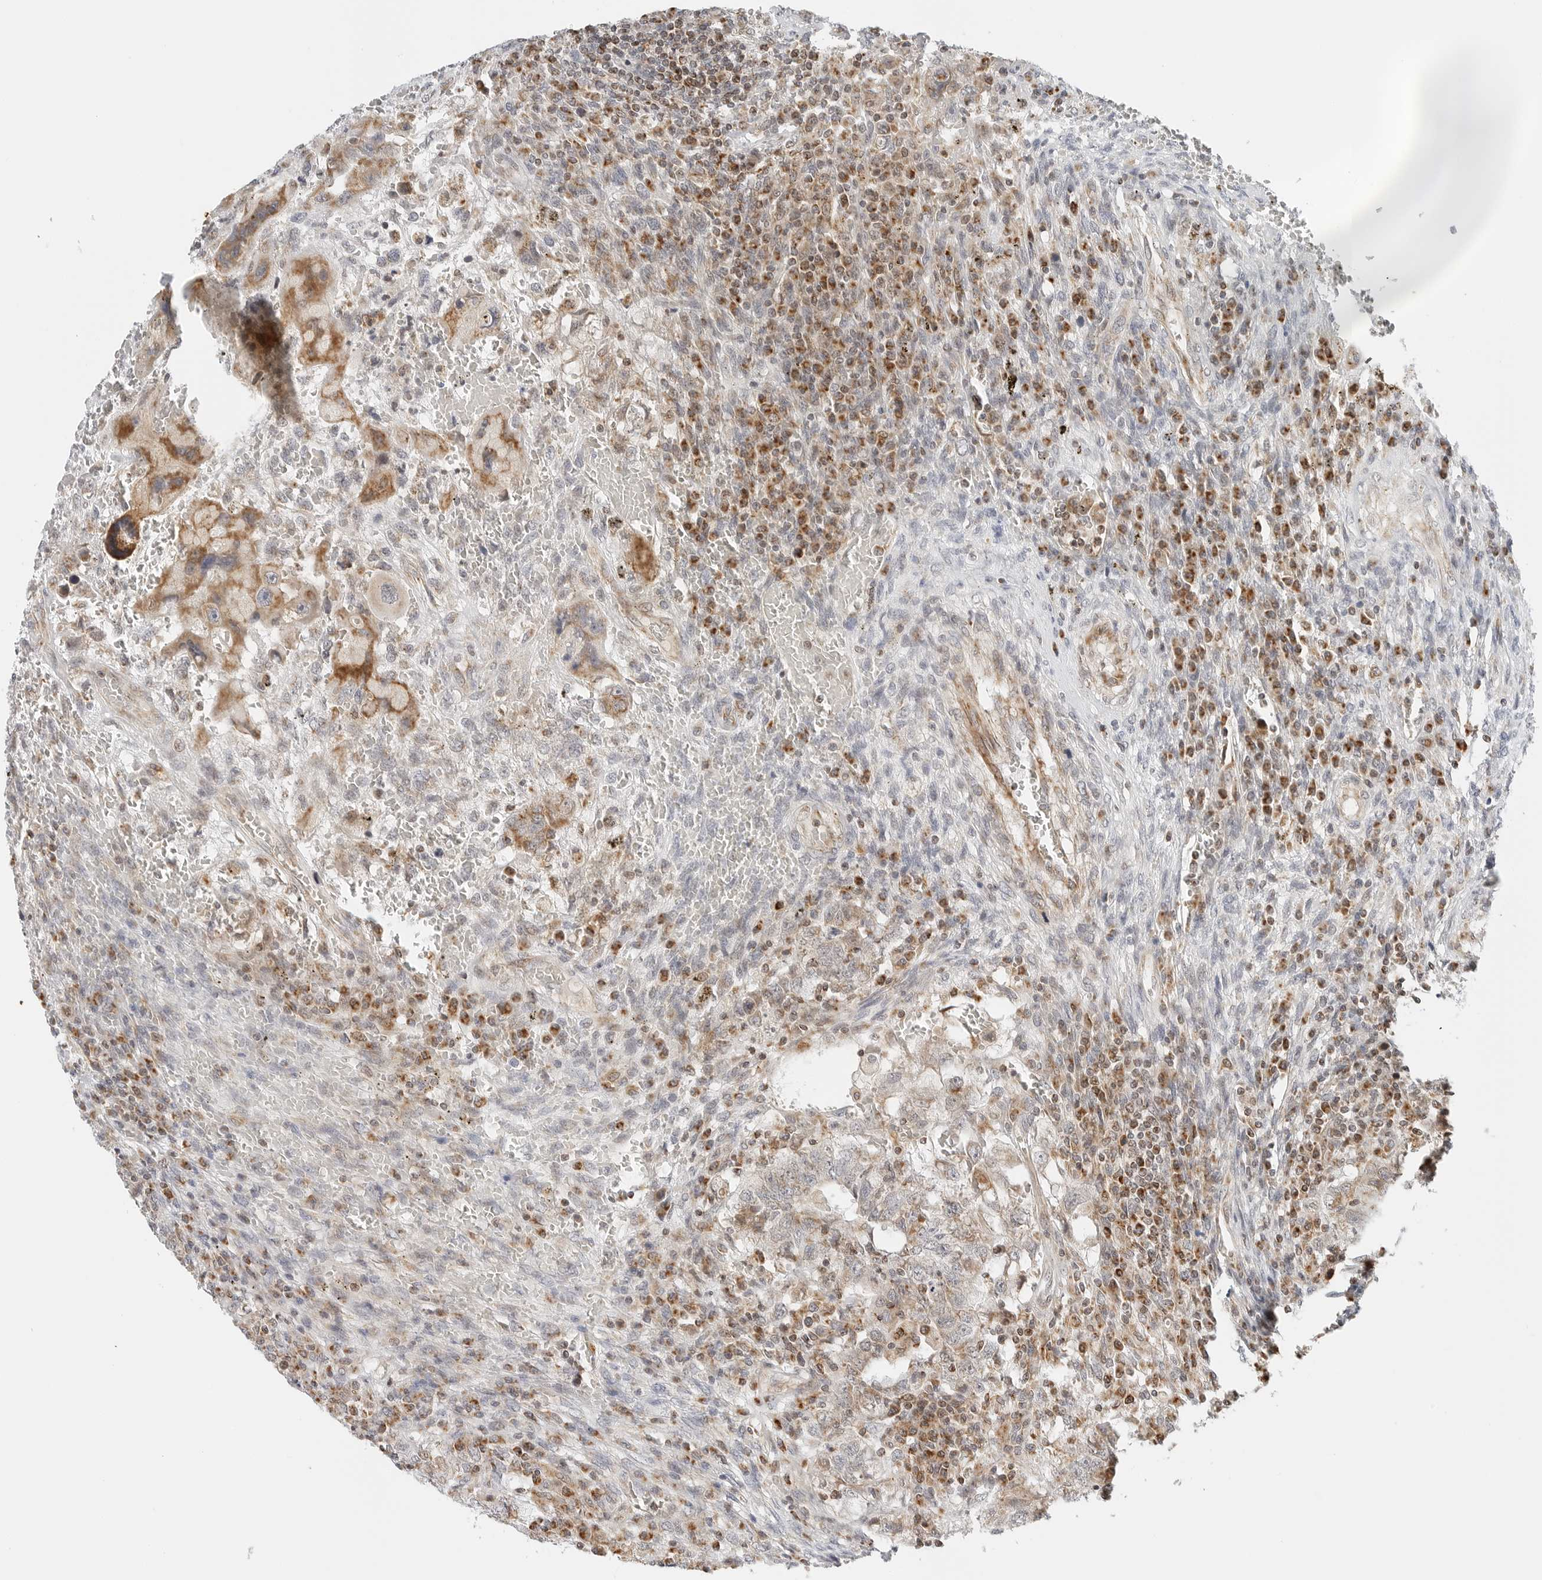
{"staining": {"intensity": "moderate", "quantity": "<25%", "location": "cytoplasmic/membranous"}, "tissue": "testis cancer", "cell_type": "Tumor cells", "image_type": "cancer", "snomed": [{"axis": "morphology", "description": "Carcinoma, Embryonal, NOS"}, {"axis": "topography", "description": "Testis"}], "caption": "A histopathology image of human embryonal carcinoma (testis) stained for a protein shows moderate cytoplasmic/membranous brown staining in tumor cells.", "gene": "DYRK4", "patient": {"sex": "male", "age": 26}}